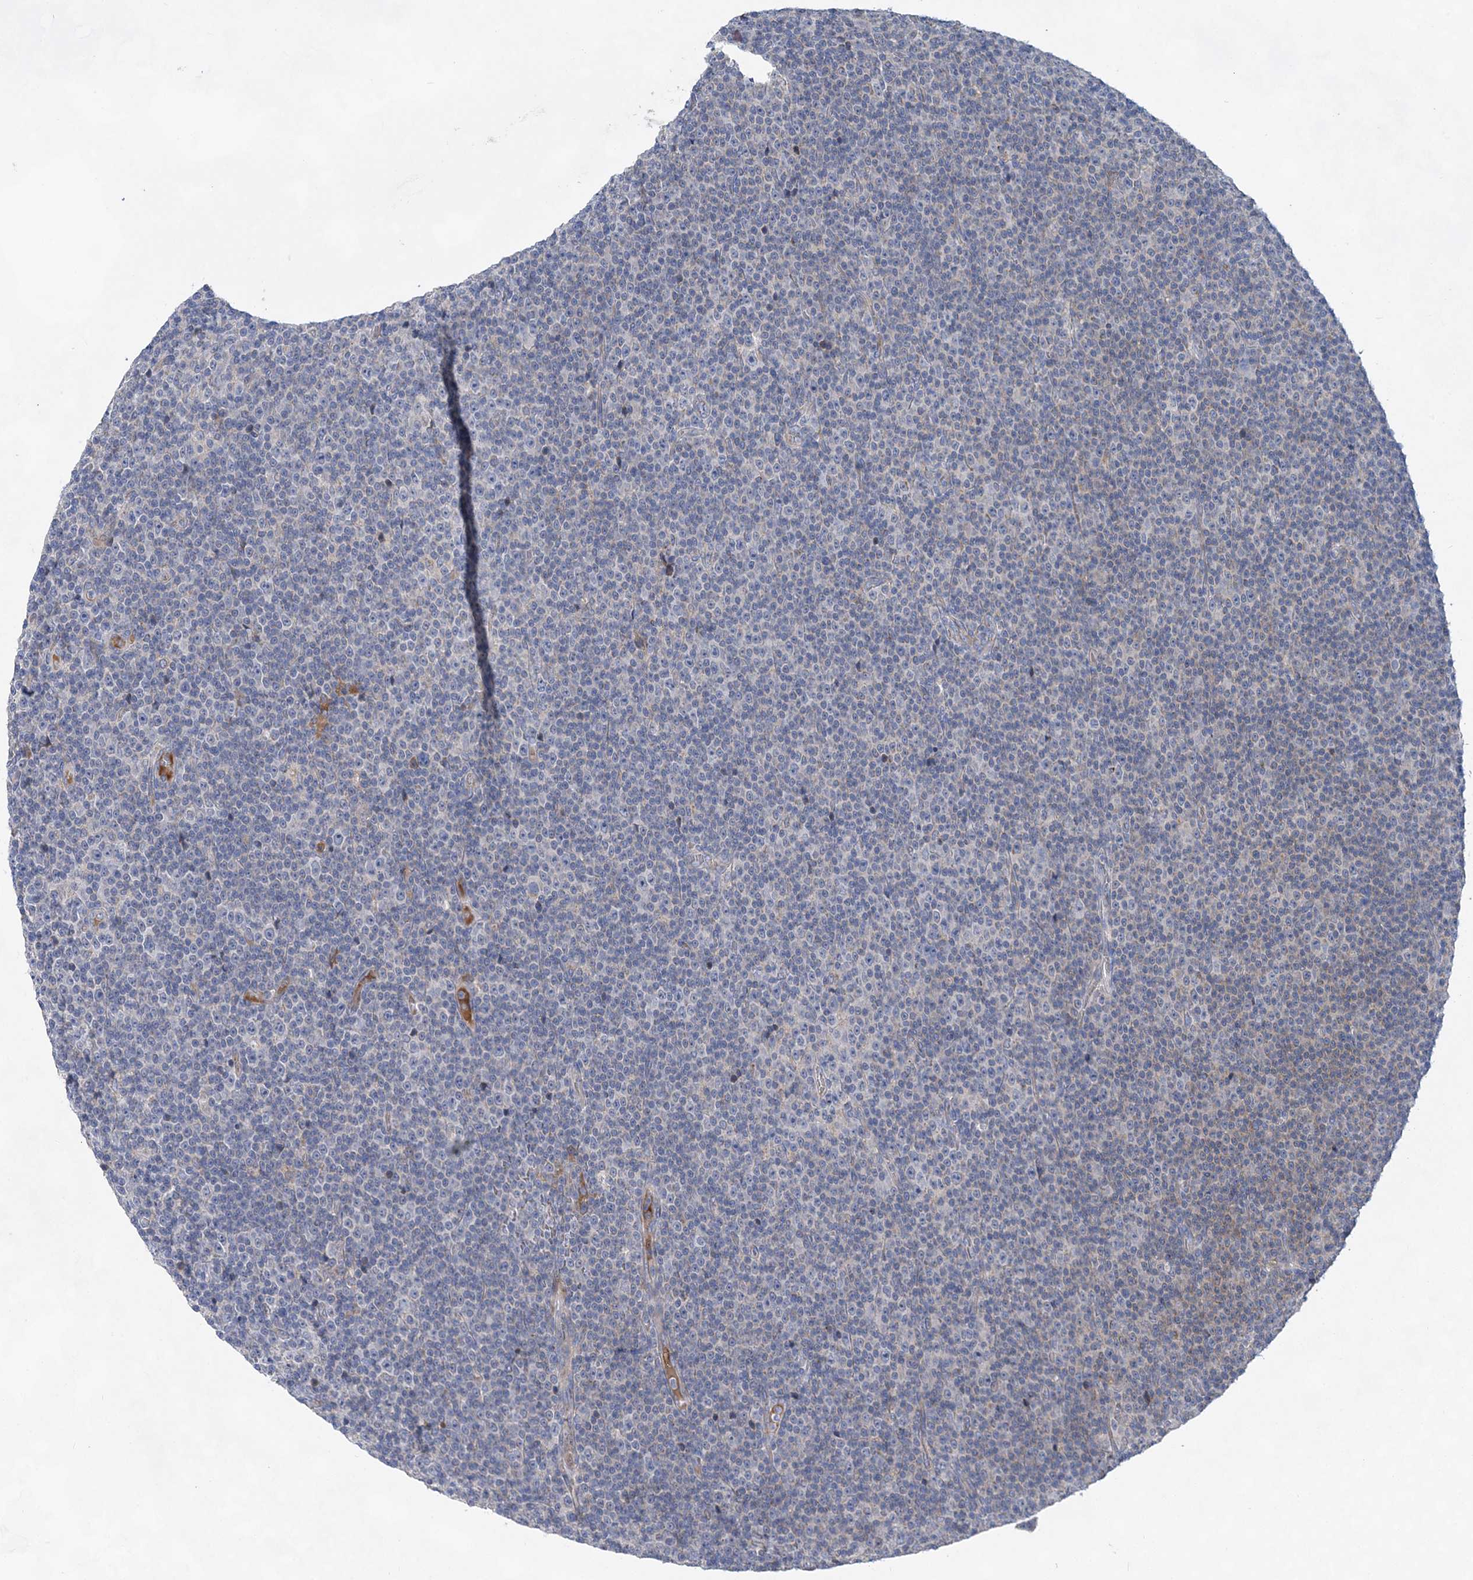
{"staining": {"intensity": "negative", "quantity": "none", "location": "none"}, "tissue": "lymphoma", "cell_type": "Tumor cells", "image_type": "cancer", "snomed": [{"axis": "morphology", "description": "Malignant lymphoma, non-Hodgkin's type, Low grade"}, {"axis": "topography", "description": "Lymph node"}], "caption": "The immunohistochemistry micrograph has no significant positivity in tumor cells of lymphoma tissue.", "gene": "TRAPPC13", "patient": {"sex": "female", "age": 67}}